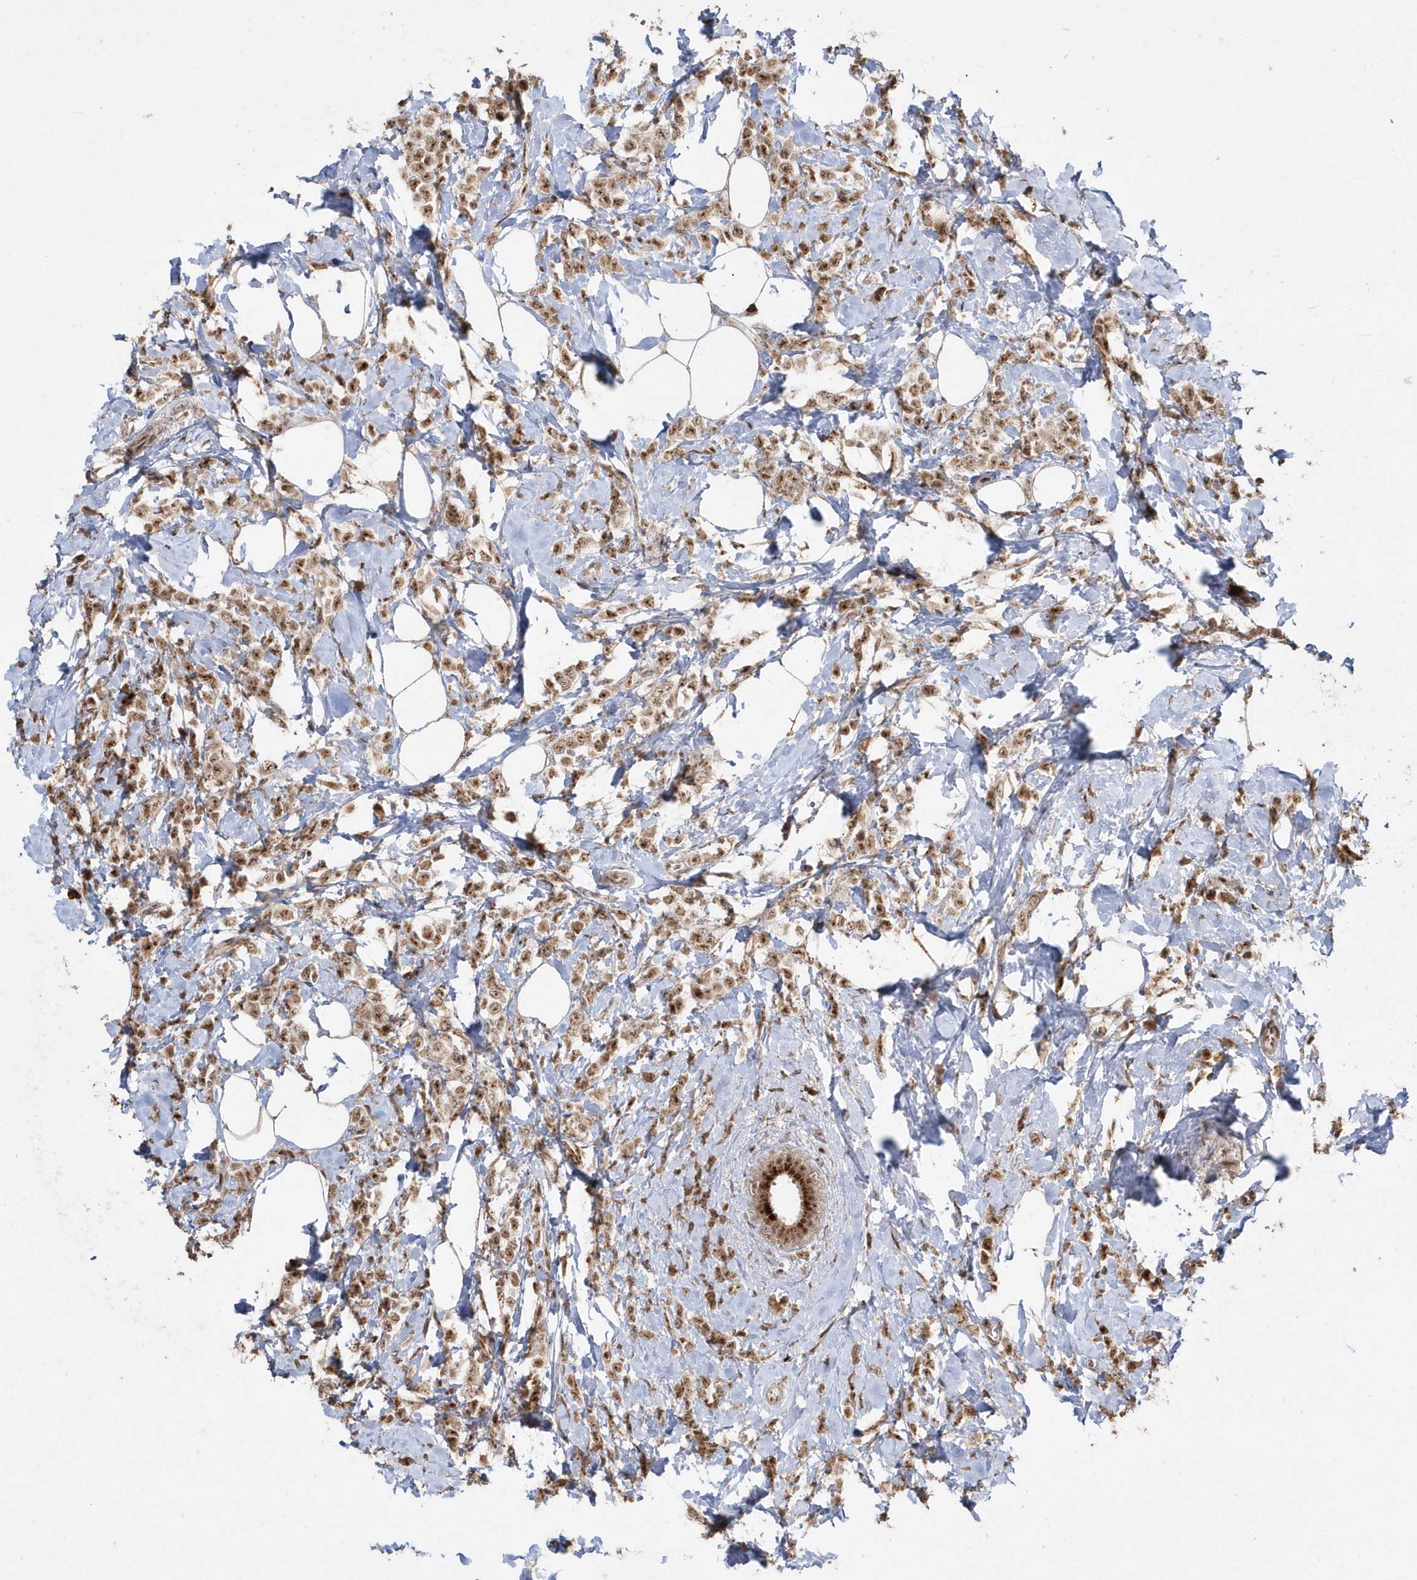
{"staining": {"intensity": "moderate", "quantity": ">75%", "location": "nuclear"}, "tissue": "breast cancer", "cell_type": "Tumor cells", "image_type": "cancer", "snomed": [{"axis": "morphology", "description": "Lobular carcinoma"}, {"axis": "topography", "description": "Breast"}], "caption": "Immunohistochemical staining of human breast cancer (lobular carcinoma) displays medium levels of moderate nuclear protein expression in approximately >75% of tumor cells.", "gene": "POLR3B", "patient": {"sex": "female", "age": 47}}